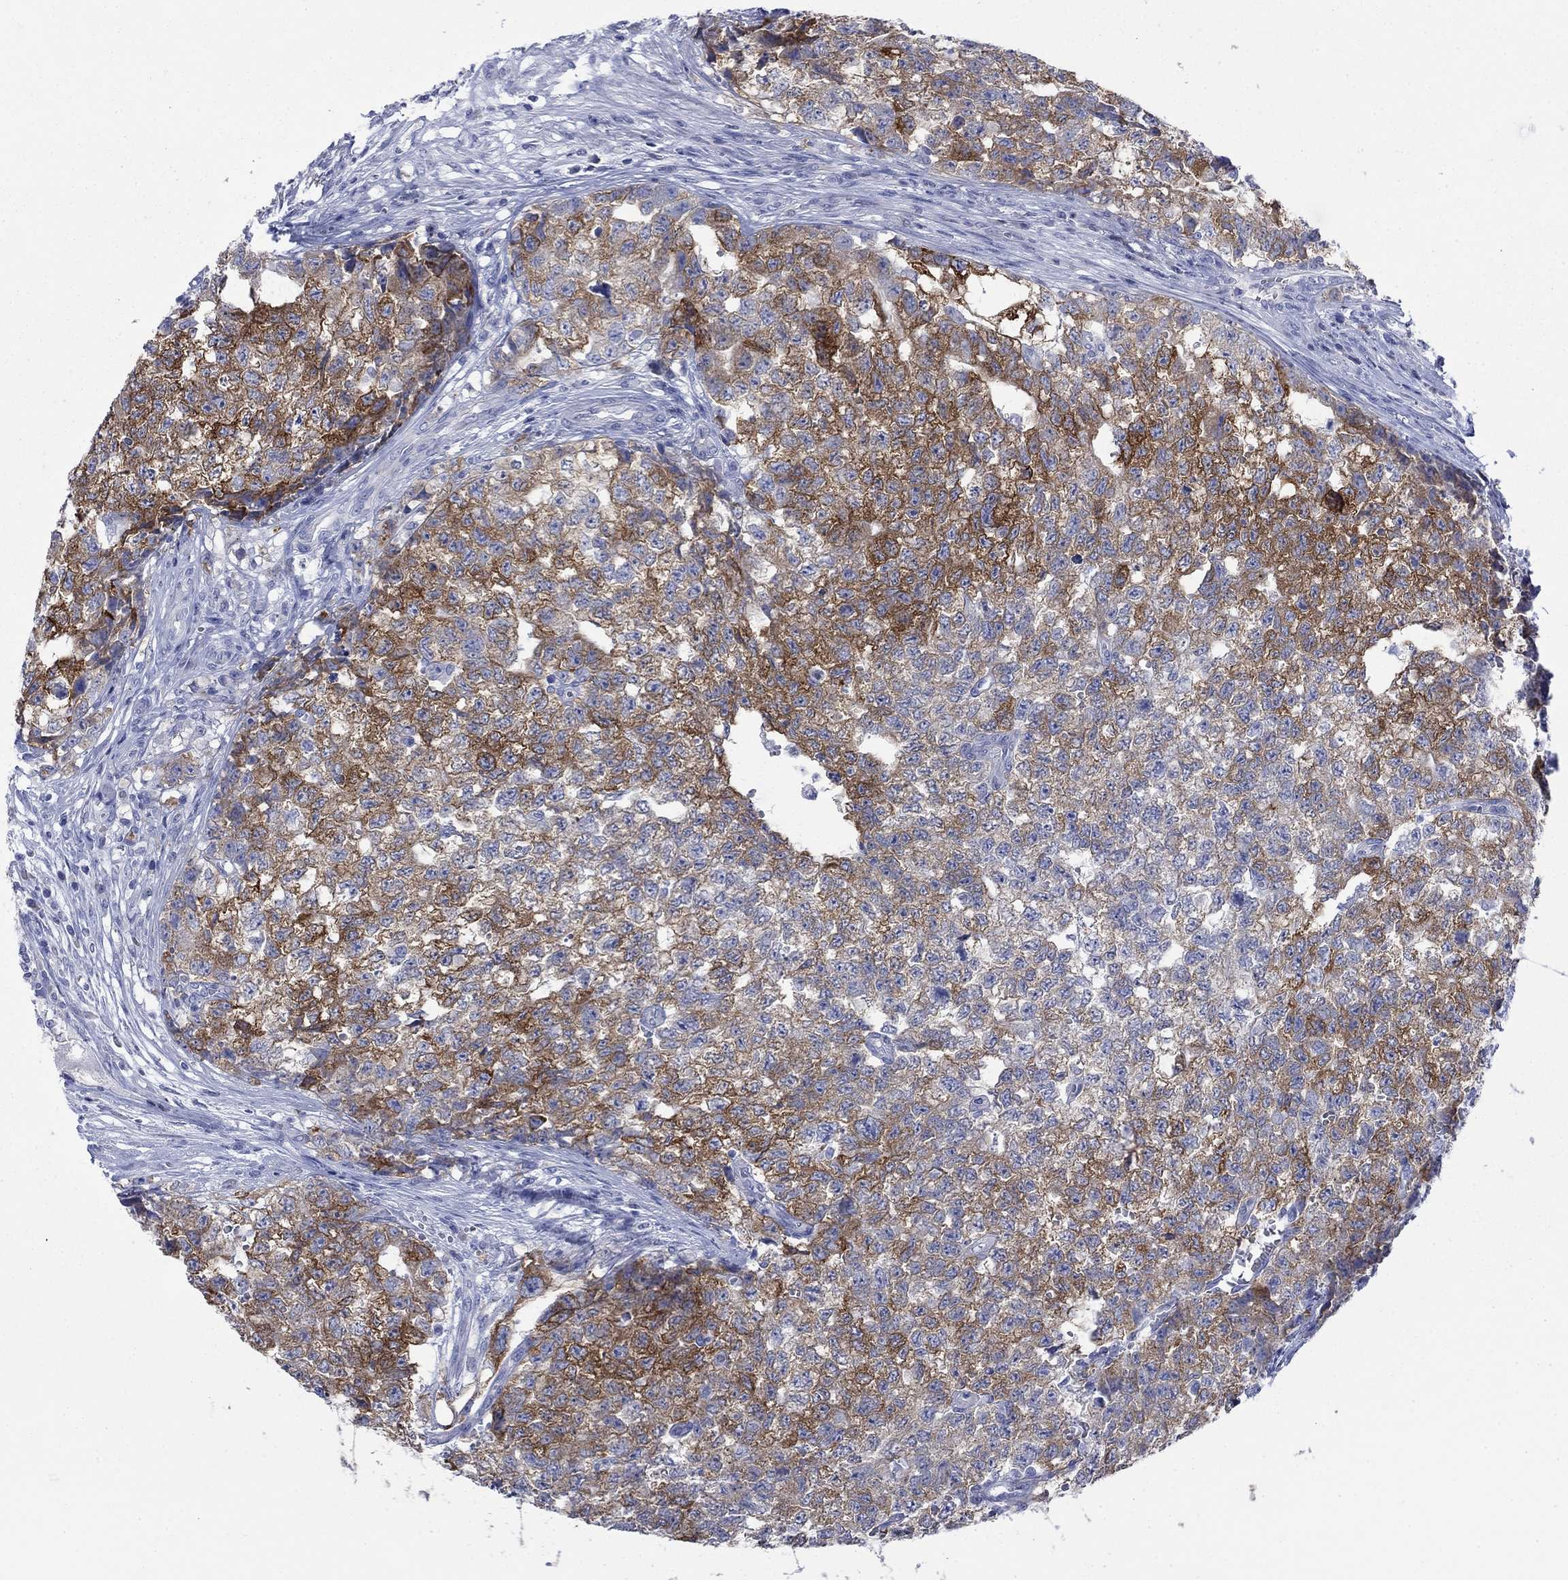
{"staining": {"intensity": "strong", "quantity": "25%-75%", "location": "cytoplasmic/membranous"}, "tissue": "testis cancer", "cell_type": "Tumor cells", "image_type": "cancer", "snomed": [{"axis": "morphology", "description": "Seminoma, NOS"}, {"axis": "morphology", "description": "Carcinoma, Embryonal, NOS"}, {"axis": "topography", "description": "Testis"}], "caption": "Testis cancer (seminoma) tissue reveals strong cytoplasmic/membranous expression in about 25%-75% of tumor cells, visualized by immunohistochemistry.", "gene": "IGF2BP3", "patient": {"sex": "male", "age": 22}}